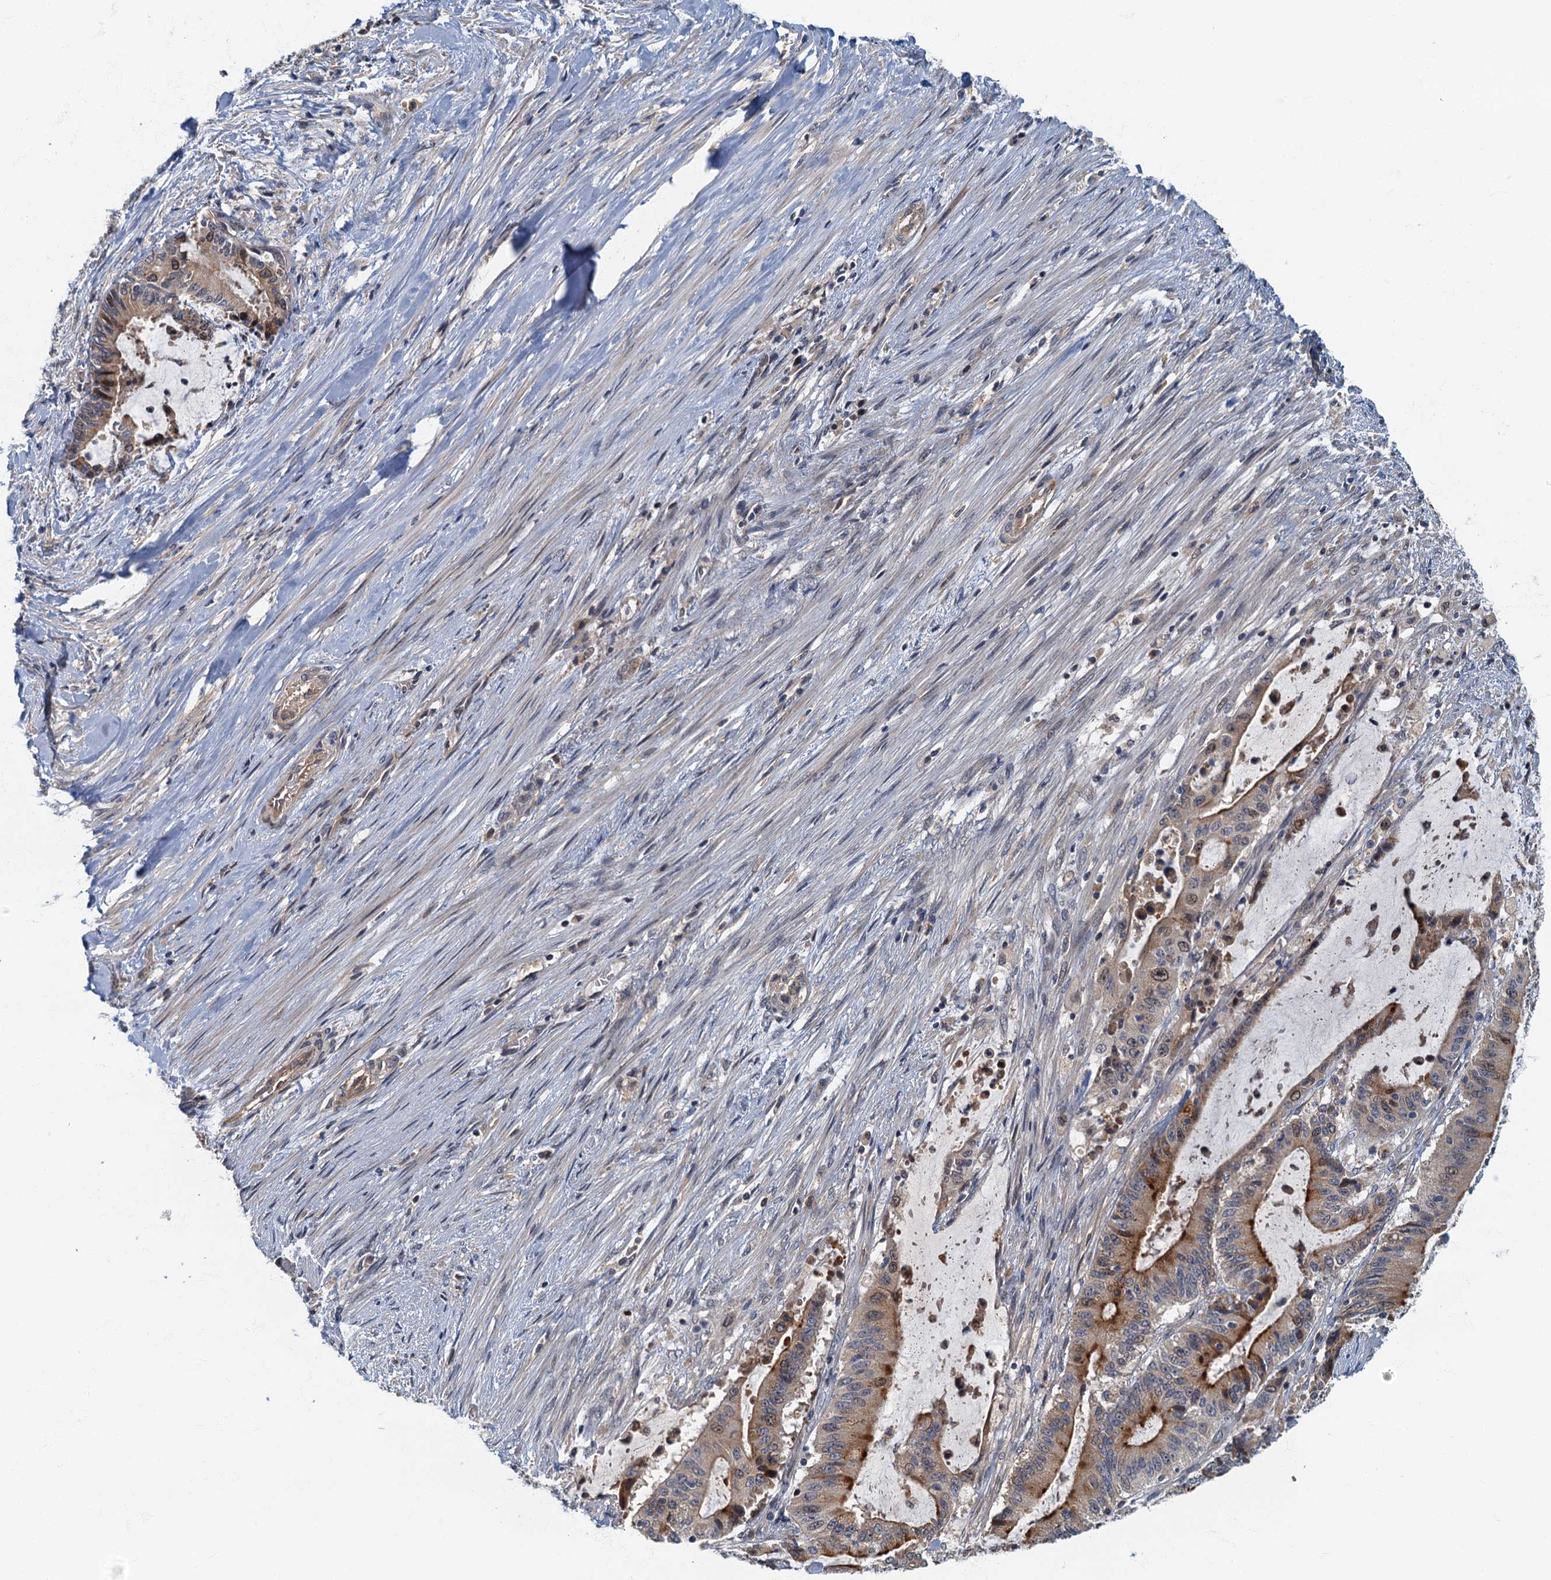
{"staining": {"intensity": "moderate", "quantity": "<25%", "location": "cytoplasmic/membranous,nuclear"}, "tissue": "liver cancer", "cell_type": "Tumor cells", "image_type": "cancer", "snomed": [{"axis": "morphology", "description": "Normal tissue, NOS"}, {"axis": "morphology", "description": "Cholangiocarcinoma"}, {"axis": "topography", "description": "Liver"}, {"axis": "topography", "description": "Peripheral nerve tissue"}], "caption": "Protein staining displays moderate cytoplasmic/membranous and nuclear staining in approximately <25% of tumor cells in liver cancer.", "gene": "CKAP2L", "patient": {"sex": "female", "age": 73}}